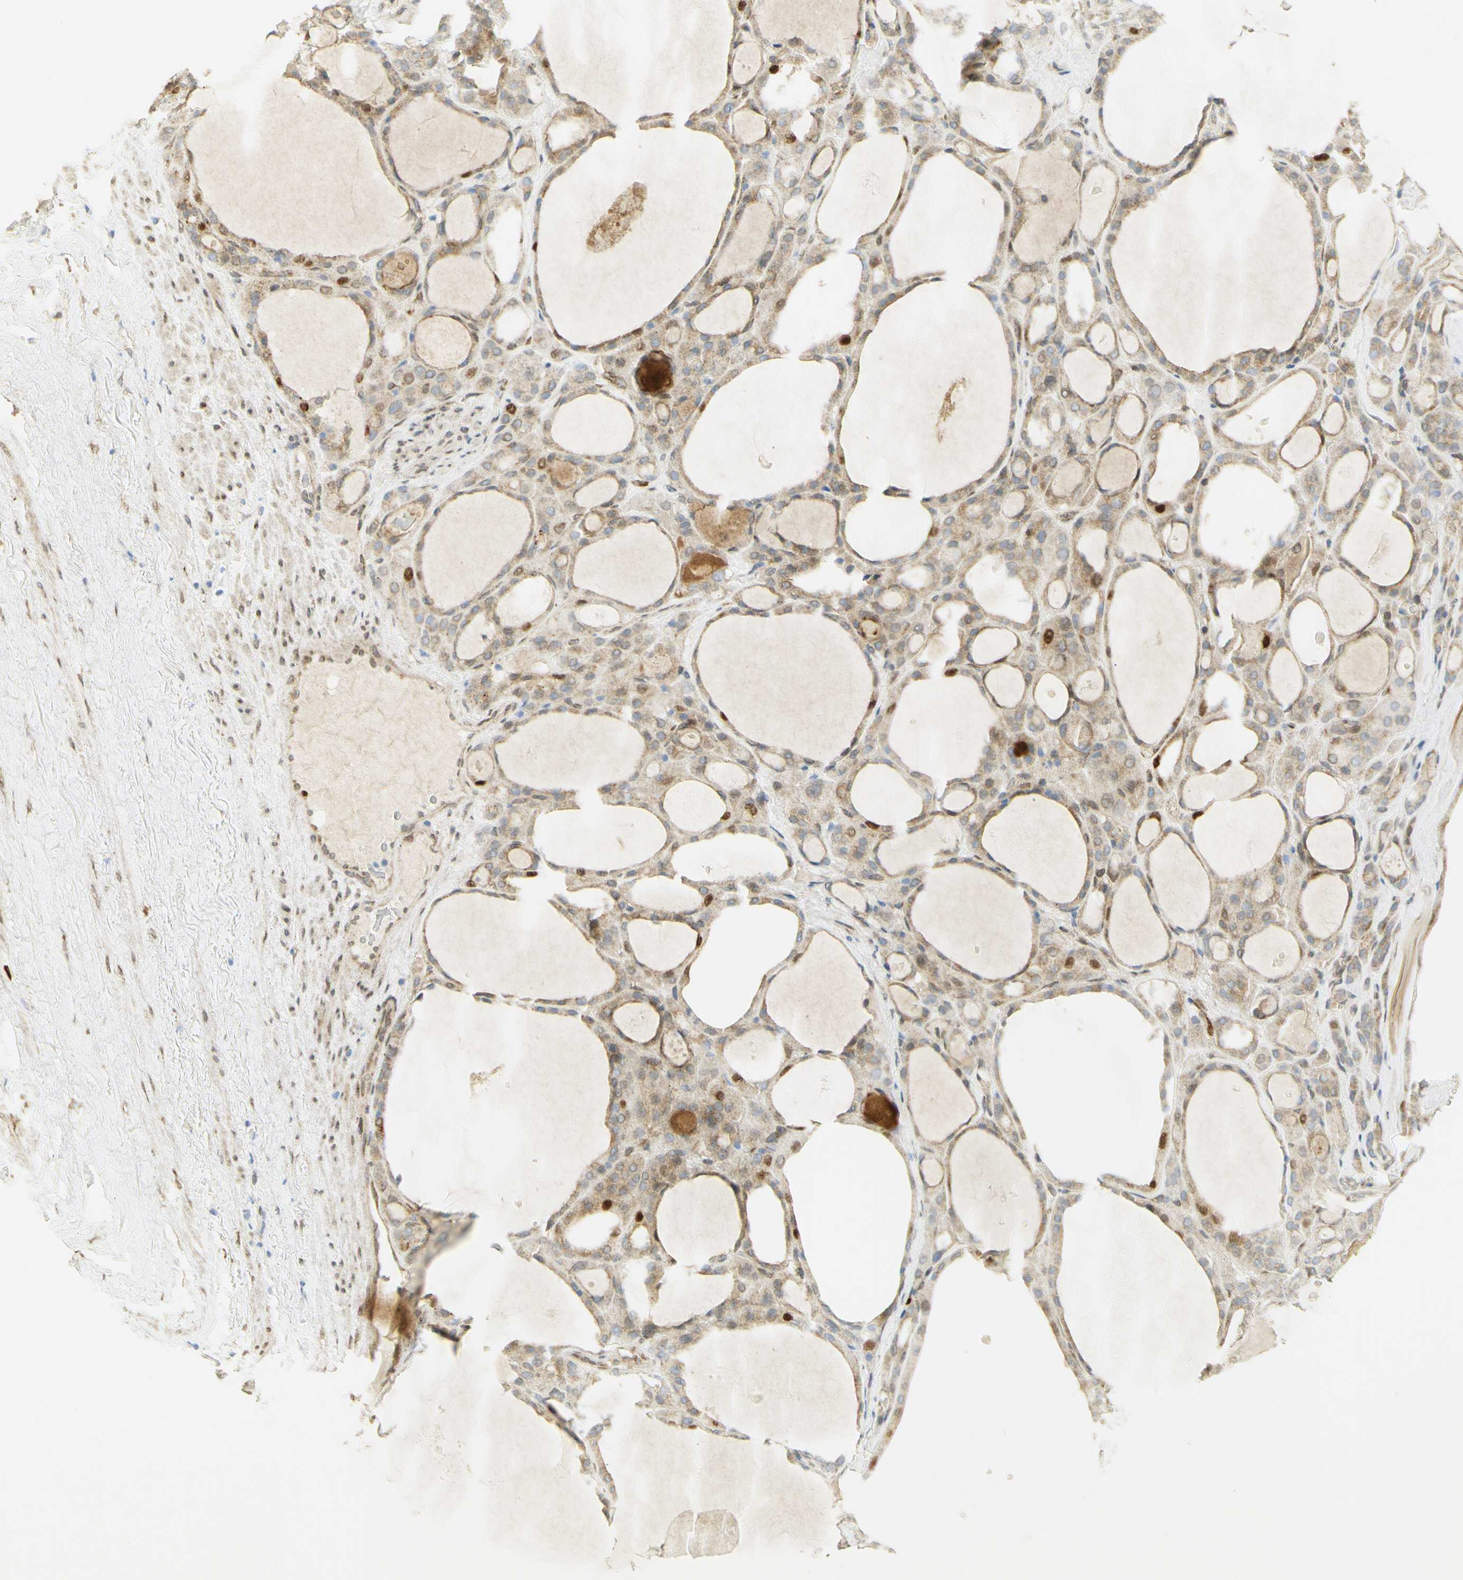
{"staining": {"intensity": "strong", "quantity": "<25%", "location": "cytoplasmic/membranous,nuclear"}, "tissue": "thyroid gland", "cell_type": "Glandular cells", "image_type": "normal", "snomed": [{"axis": "morphology", "description": "Normal tissue, NOS"}, {"axis": "morphology", "description": "Carcinoma, NOS"}, {"axis": "topography", "description": "Thyroid gland"}], "caption": "Normal thyroid gland exhibits strong cytoplasmic/membranous,nuclear positivity in about <25% of glandular cells, visualized by immunohistochemistry.", "gene": "E2F1", "patient": {"sex": "female", "age": 86}}